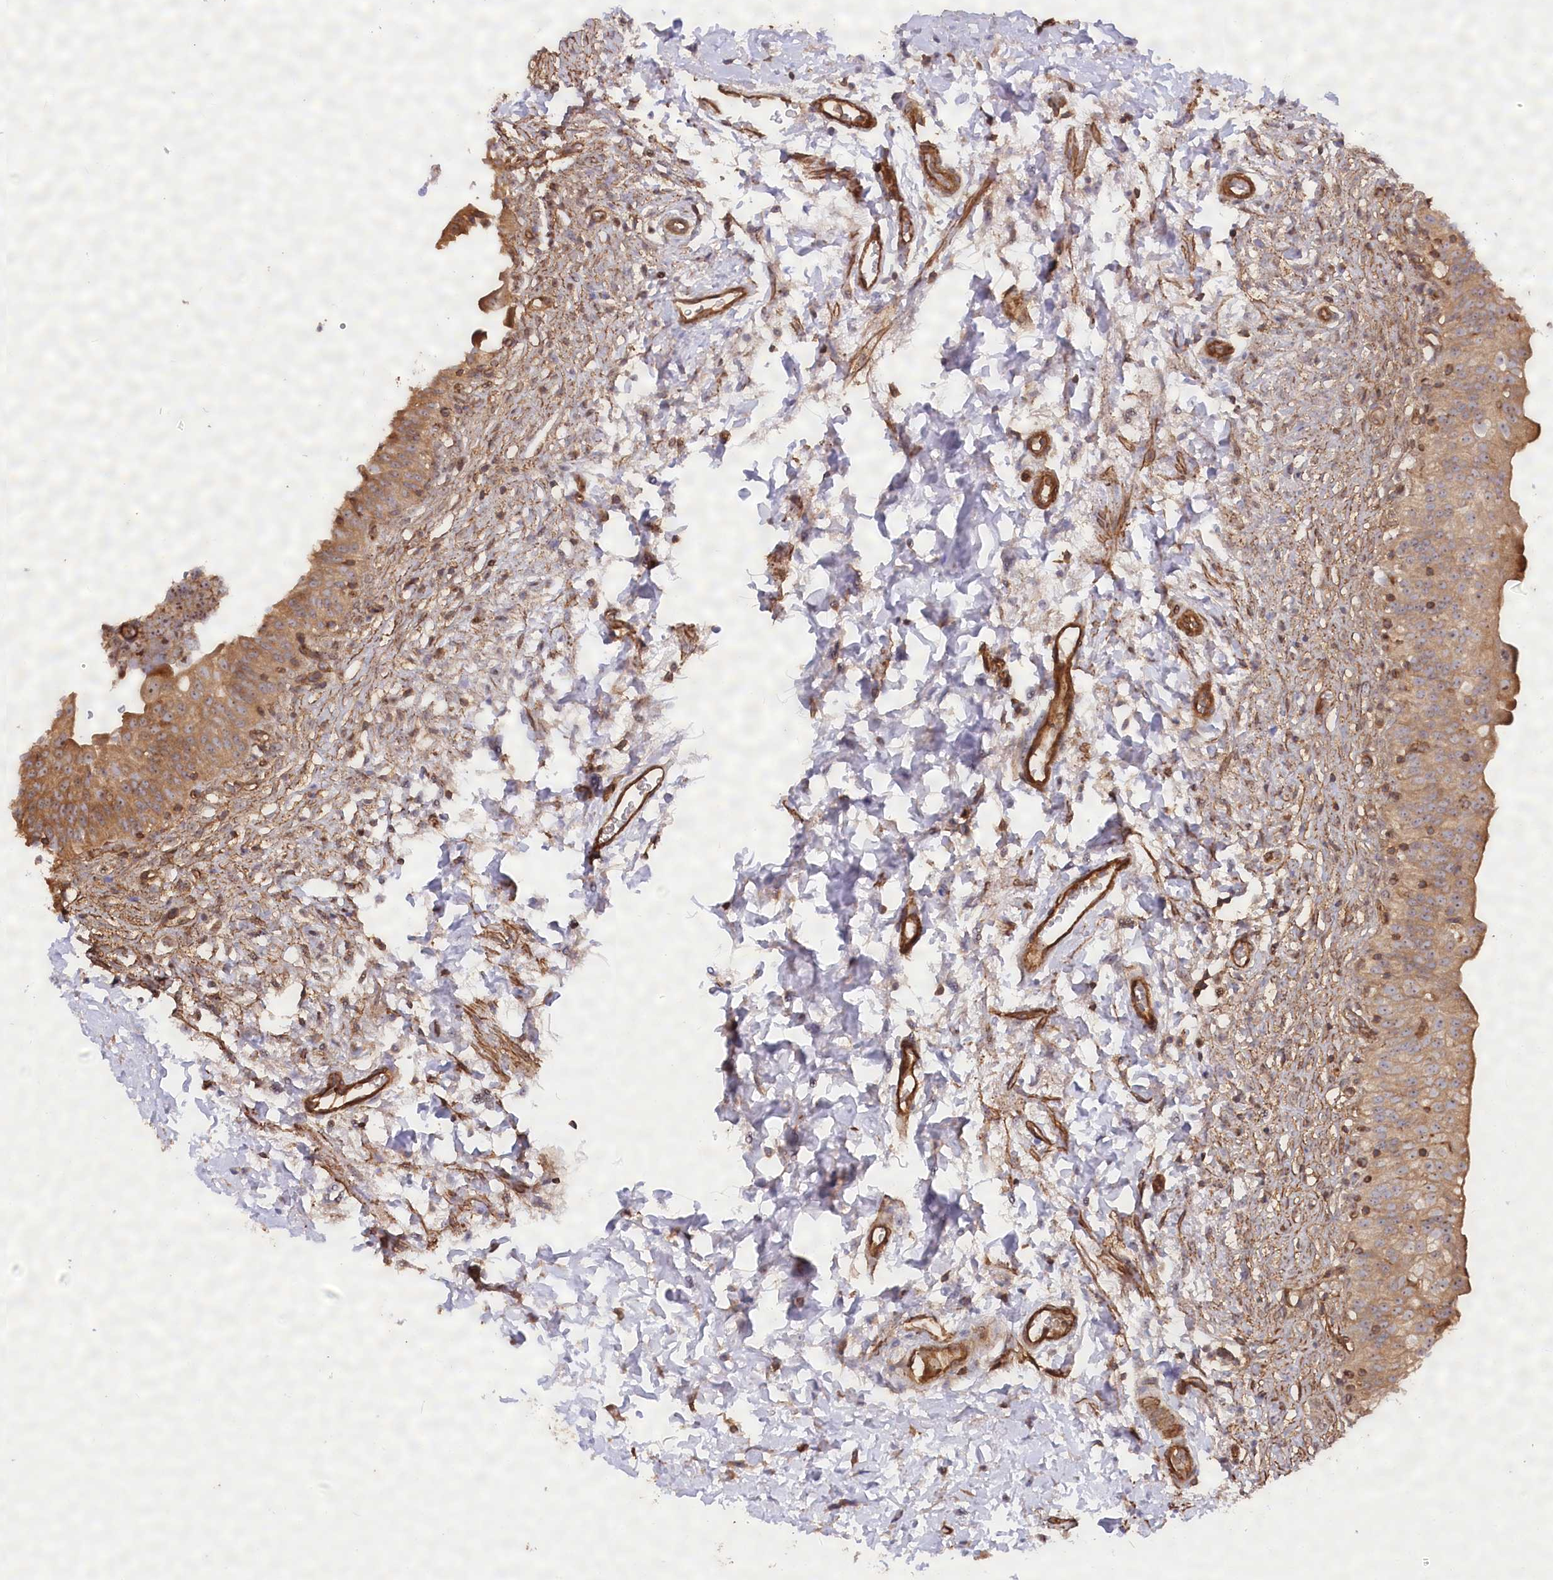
{"staining": {"intensity": "moderate", "quantity": ">75%", "location": "cytoplasmic/membranous,nuclear"}, "tissue": "urinary bladder", "cell_type": "Urothelial cells", "image_type": "normal", "snomed": [{"axis": "morphology", "description": "Normal tissue, NOS"}, {"axis": "topography", "description": "Urinary bladder"}], "caption": "About >75% of urothelial cells in normal urinary bladder reveal moderate cytoplasmic/membranous,nuclear protein staining as visualized by brown immunohistochemical staining.", "gene": "WDR36", "patient": {"sex": "male", "age": 55}}